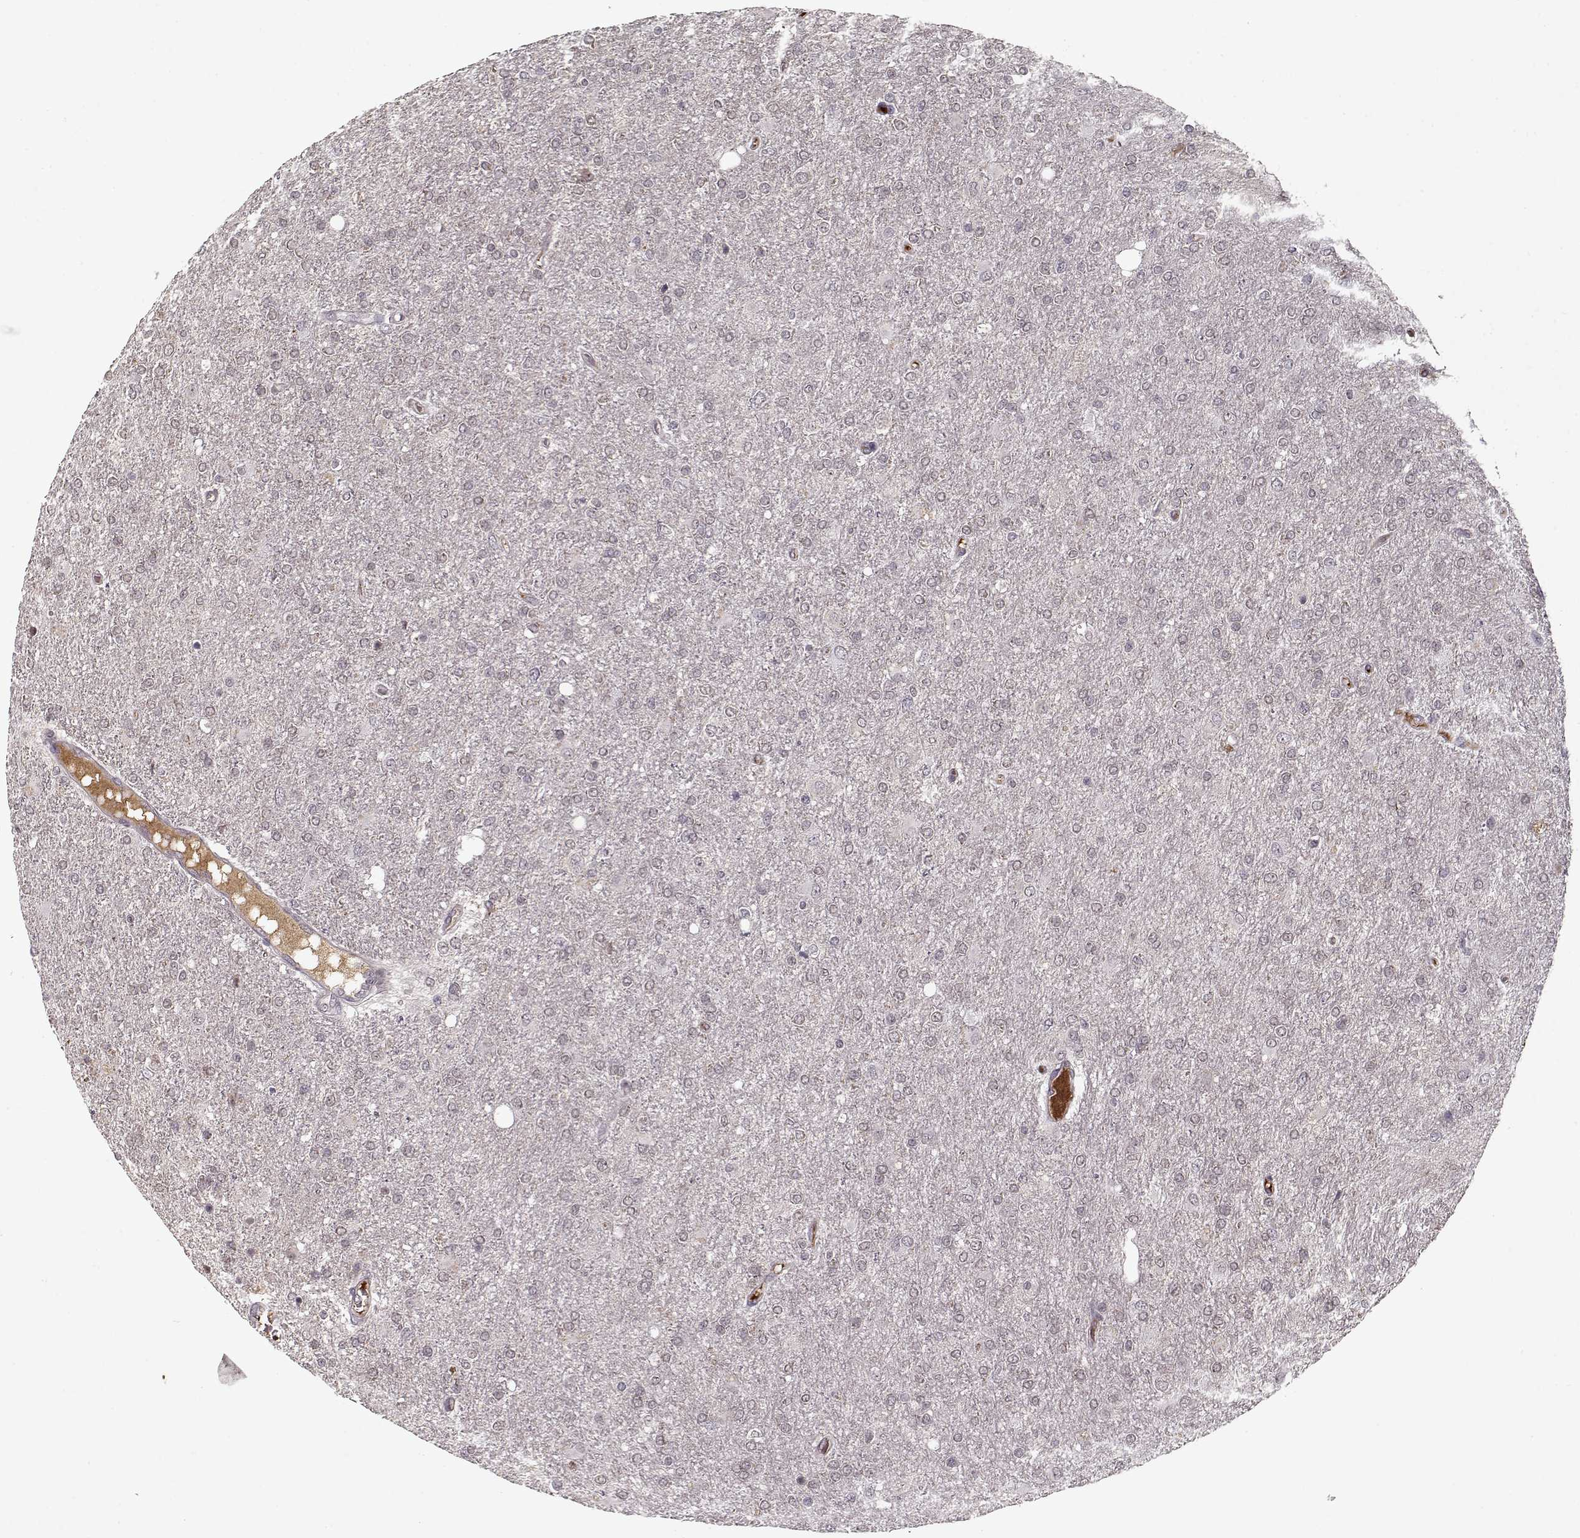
{"staining": {"intensity": "negative", "quantity": "none", "location": "none"}, "tissue": "glioma", "cell_type": "Tumor cells", "image_type": "cancer", "snomed": [{"axis": "morphology", "description": "Glioma, malignant, High grade"}, {"axis": "topography", "description": "Cerebral cortex"}], "caption": "This is an immunohistochemistry (IHC) micrograph of glioma. There is no staining in tumor cells.", "gene": "AFM", "patient": {"sex": "male", "age": 70}}